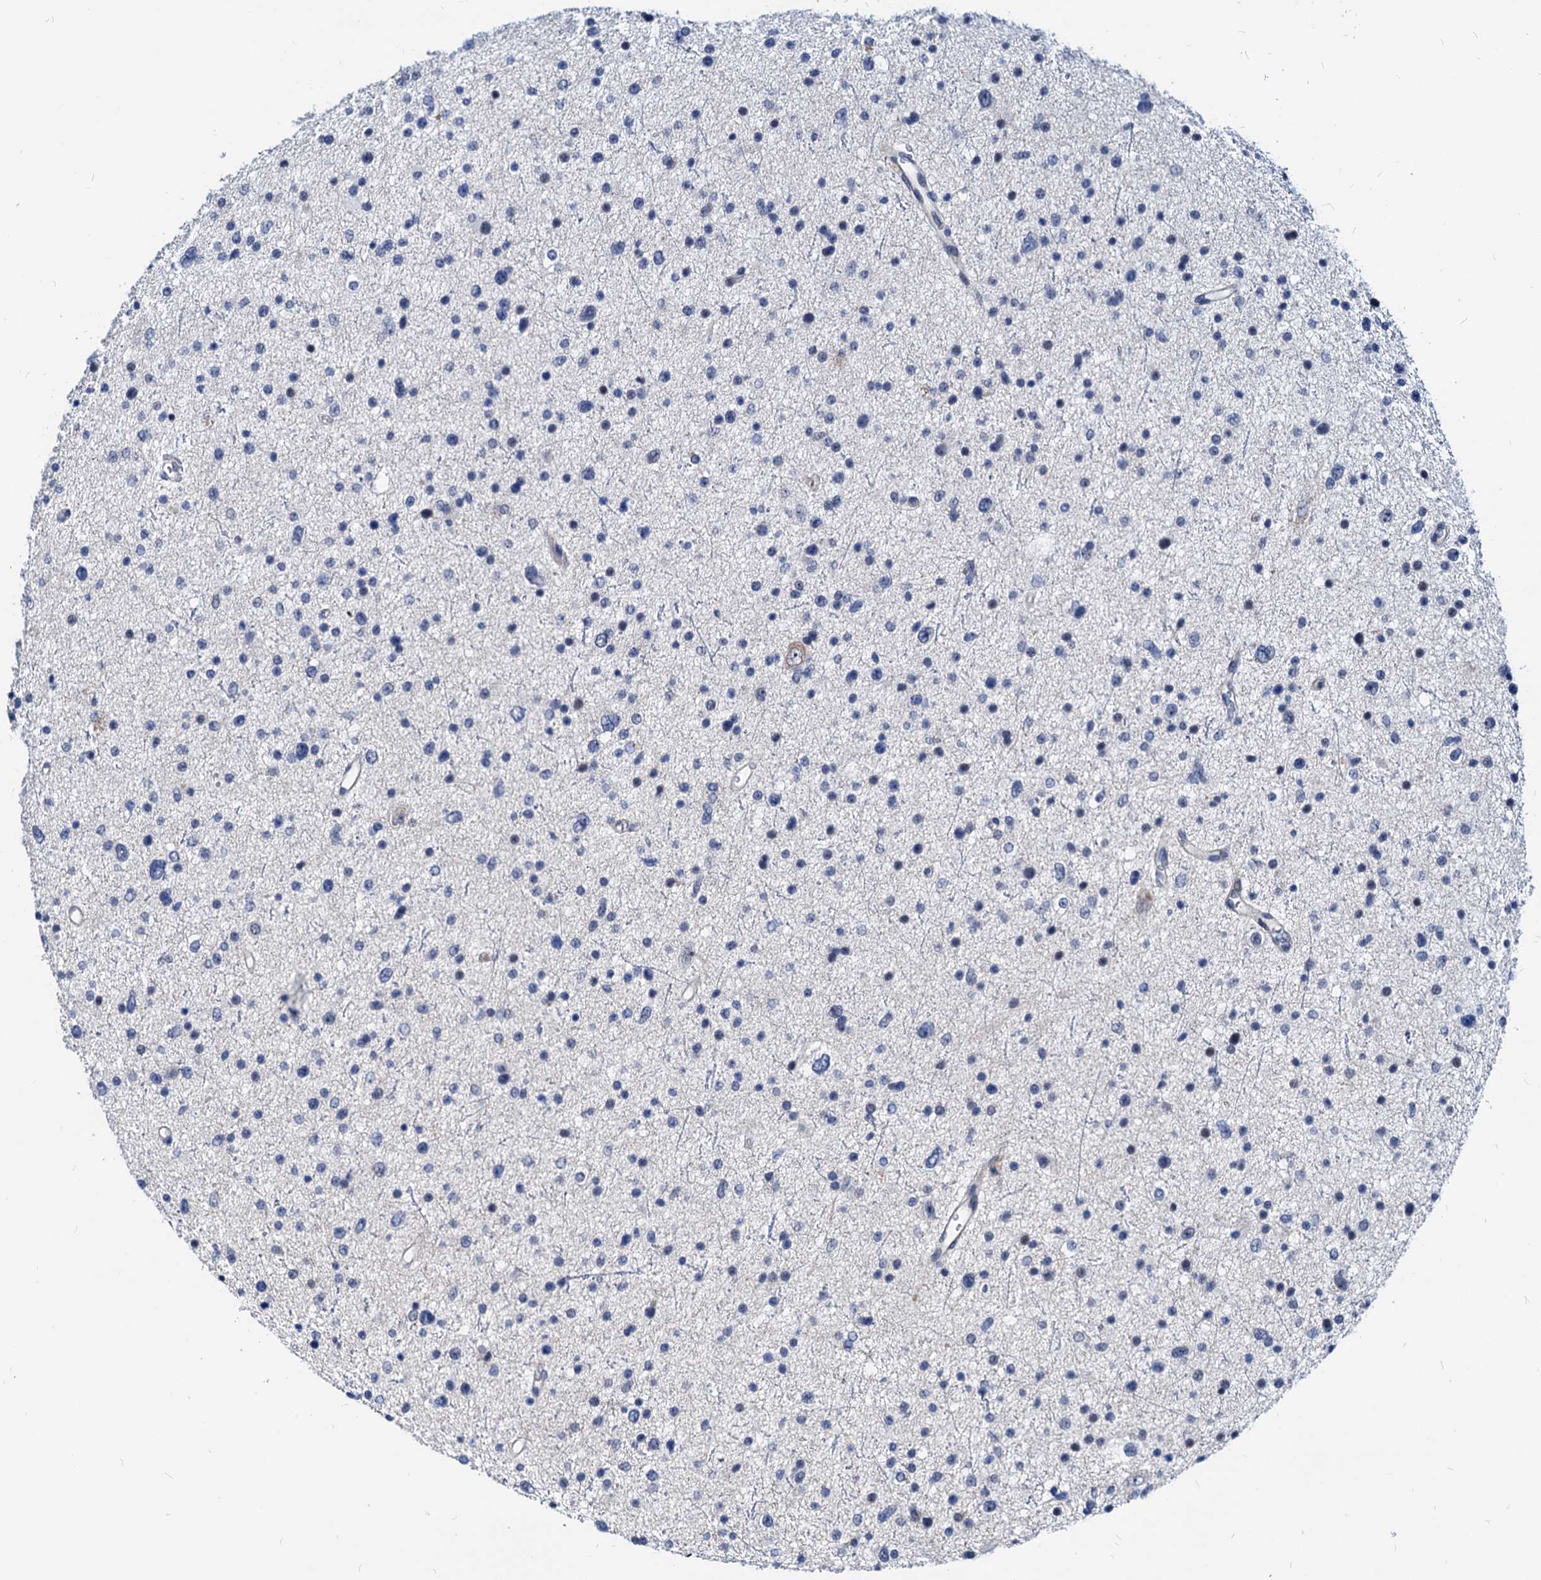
{"staining": {"intensity": "negative", "quantity": "none", "location": "none"}, "tissue": "glioma", "cell_type": "Tumor cells", "image_type": "cancer", "snomed": [{"axis": "morphology", "description": "Glioma, malignant, Low grade"}, {"axis": "topography", "description": "Brain"}], "caption": "A photomicrograph of human glioma is negative for staining in tumor cells.", "gene": "HSF2", "patient": {"sex": "female", "age": 37}}